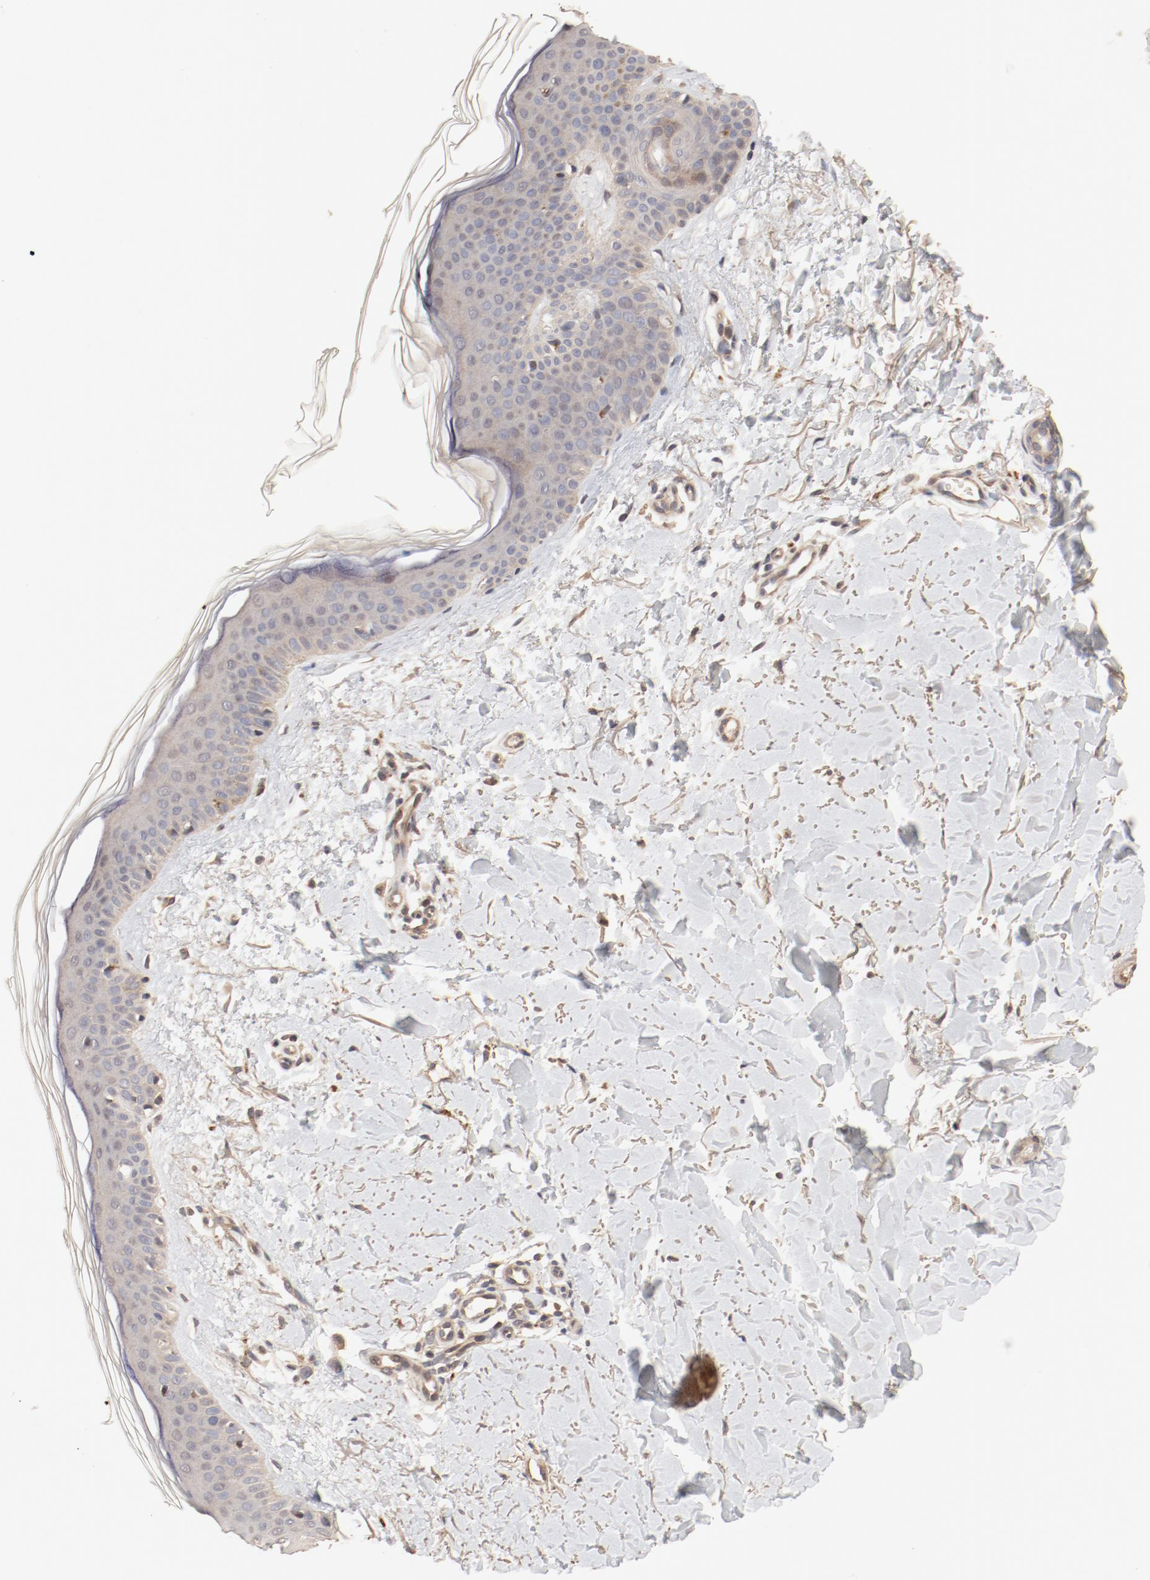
{"staining": {"intensity": "moderate", "quantity": ">75%", "location": "cytoplasmic/membranous"}, "tissue": "skin", "cell_type": "Fibroblasts", "image_type": "normal", "snomed": [{"axis": "morphology", "description": "Normal tissue, NOS"}, {"axis": "topography", "description": "Skin"}], "caption": "IHC (DAB (3,3'-diaminobenzidine)) staining of benign skin exhibits moderate cytoplasmic/membranous protein expression in approximately >75% of fibroblasts. (DAB (3,3'-diaminobenzidine) = brown stain, brightfield microscopy at high magnification).", "gene": "IL3RA", "patient": {"sex": "female", "age": 56}}